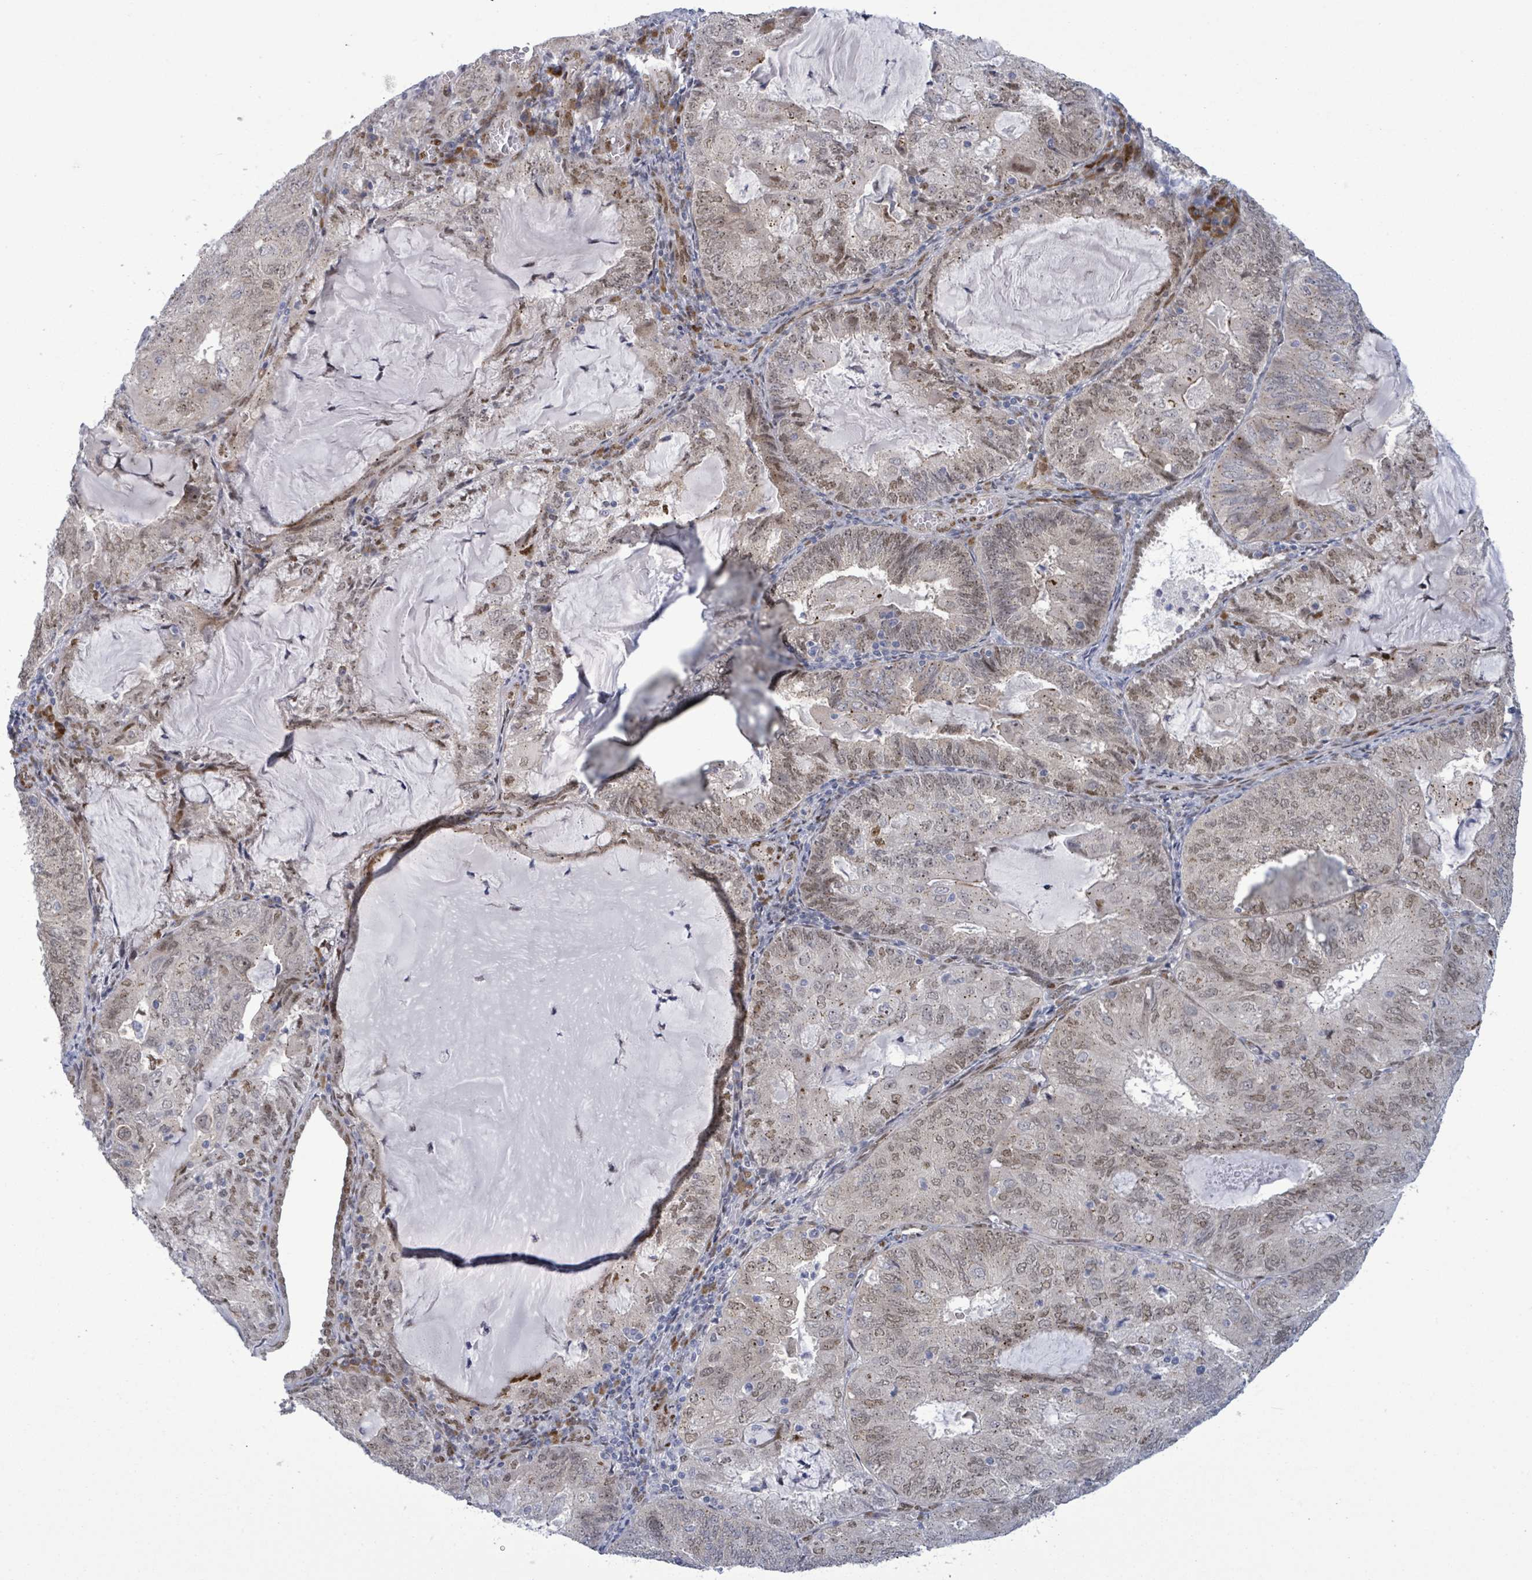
{"staining": {"intensity": "weak", "quantity": ">75%", "location": "nuclear"}, "tissue": "endometrial cancer", "cell_type": "Tumor cells", "image_type": "cancer", "snomed": [{"axis": "morphology", "description": "Adenocarcinoma, NOS"}, {"axis": "topography", "description": "Endometrium"}], "caption": "Endometrial adenocarcinoma tissue shows weak nuclear staining in about >75% of tumor cells", "gene": "TUSC1", "patient": {"sex": "female", "age": 81}}